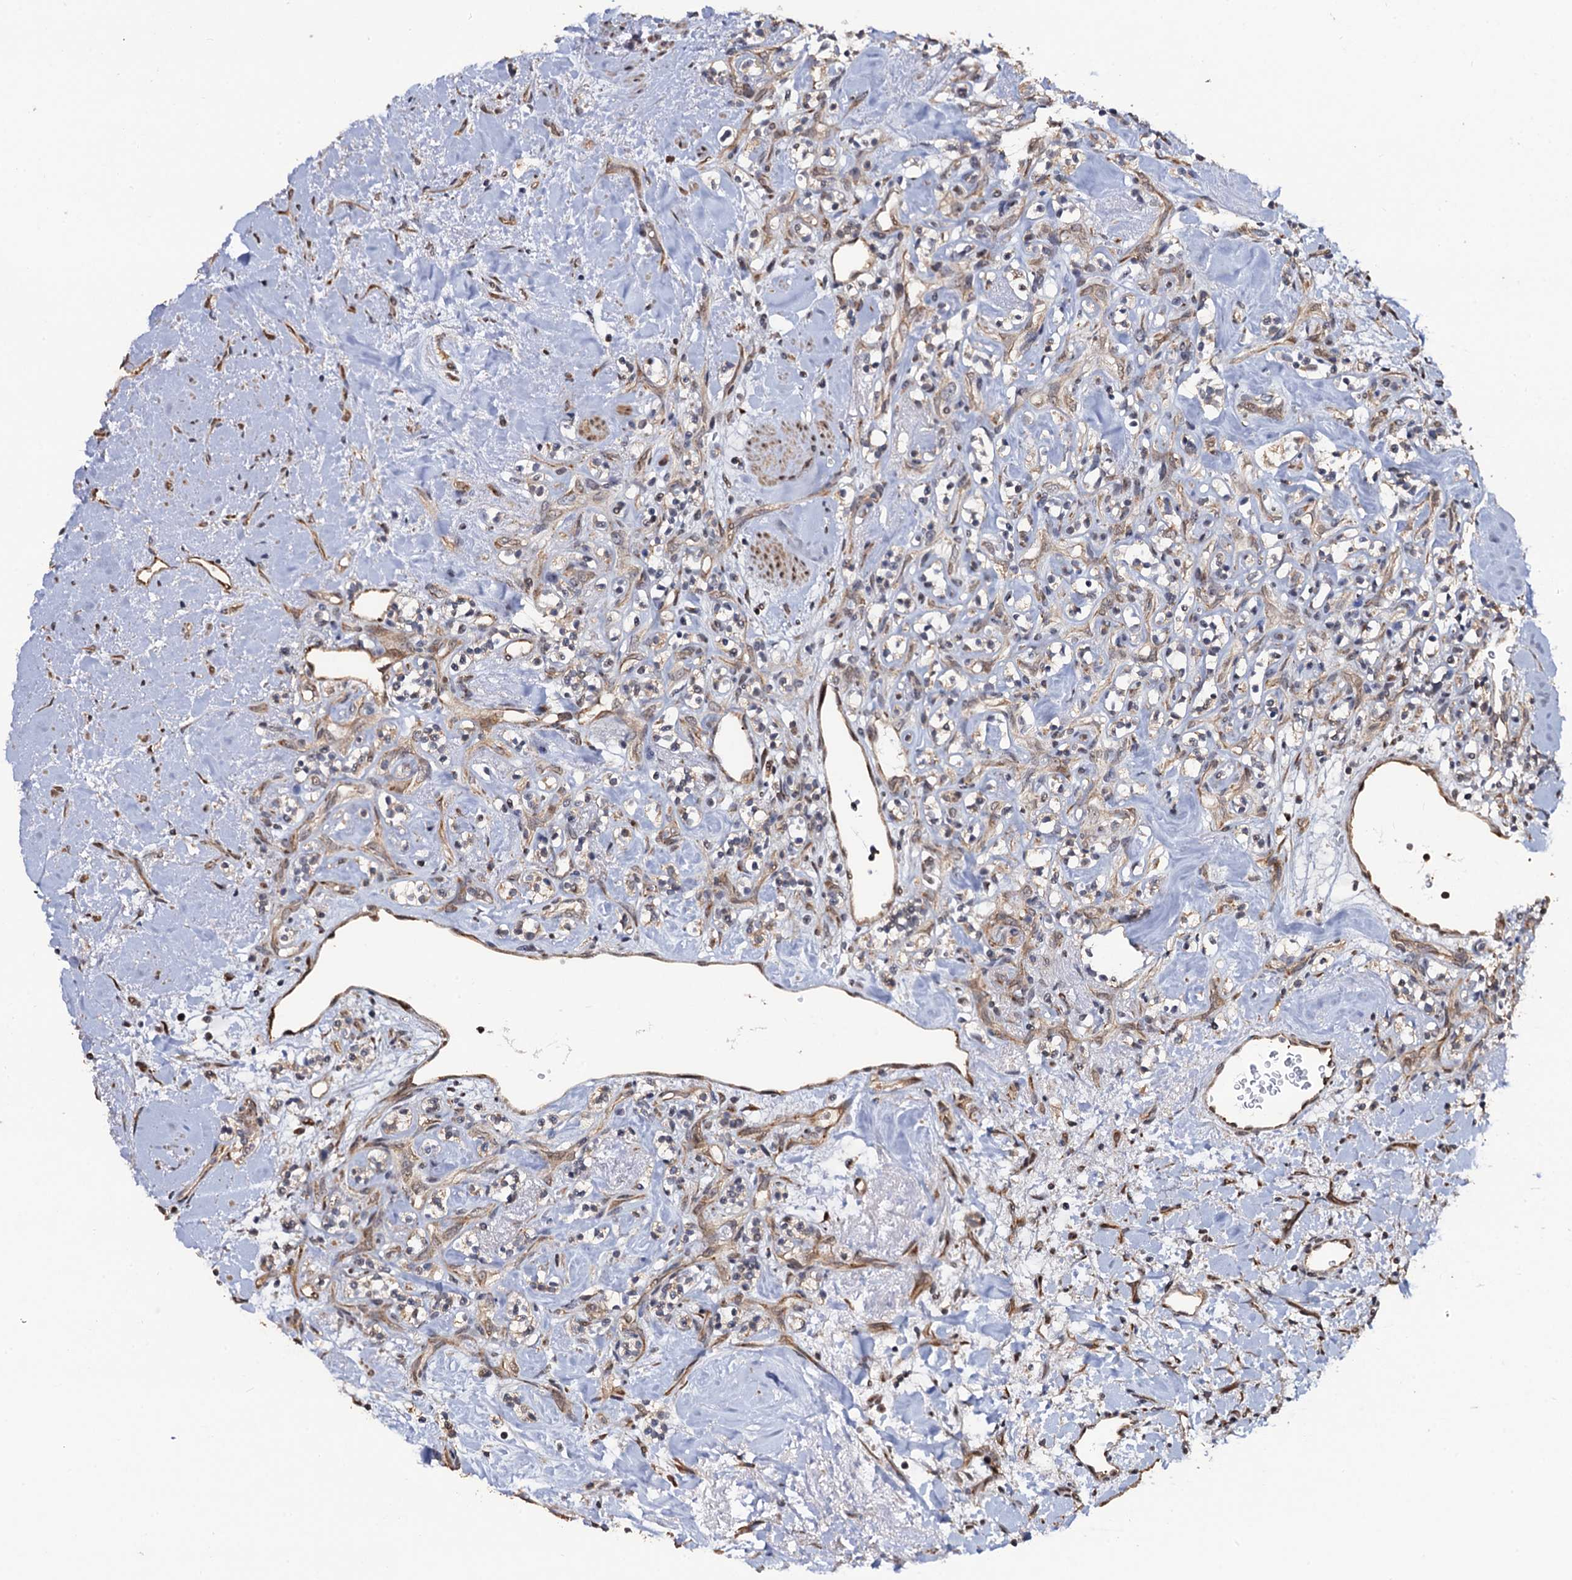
{"staining": {"intensity": "negative", "quantity": "none", "location": "none"}, "tissue": "renal cancer", "cell_type": "Tumor cells", "image_type": "cancer", "snomed": [{"axis": "morphology", "description": "Adenocarcinoma, NOS"}, {"axis": "topography", "description": "Kidney"}], "caption": "Human renal cancer (adenocarcinoma) stained for a protein using immunohistochemistry (IHC) shows no staining in tumor cells.", "gene": "LRRC63", "patient": {"sex": "male", "age": 77}}